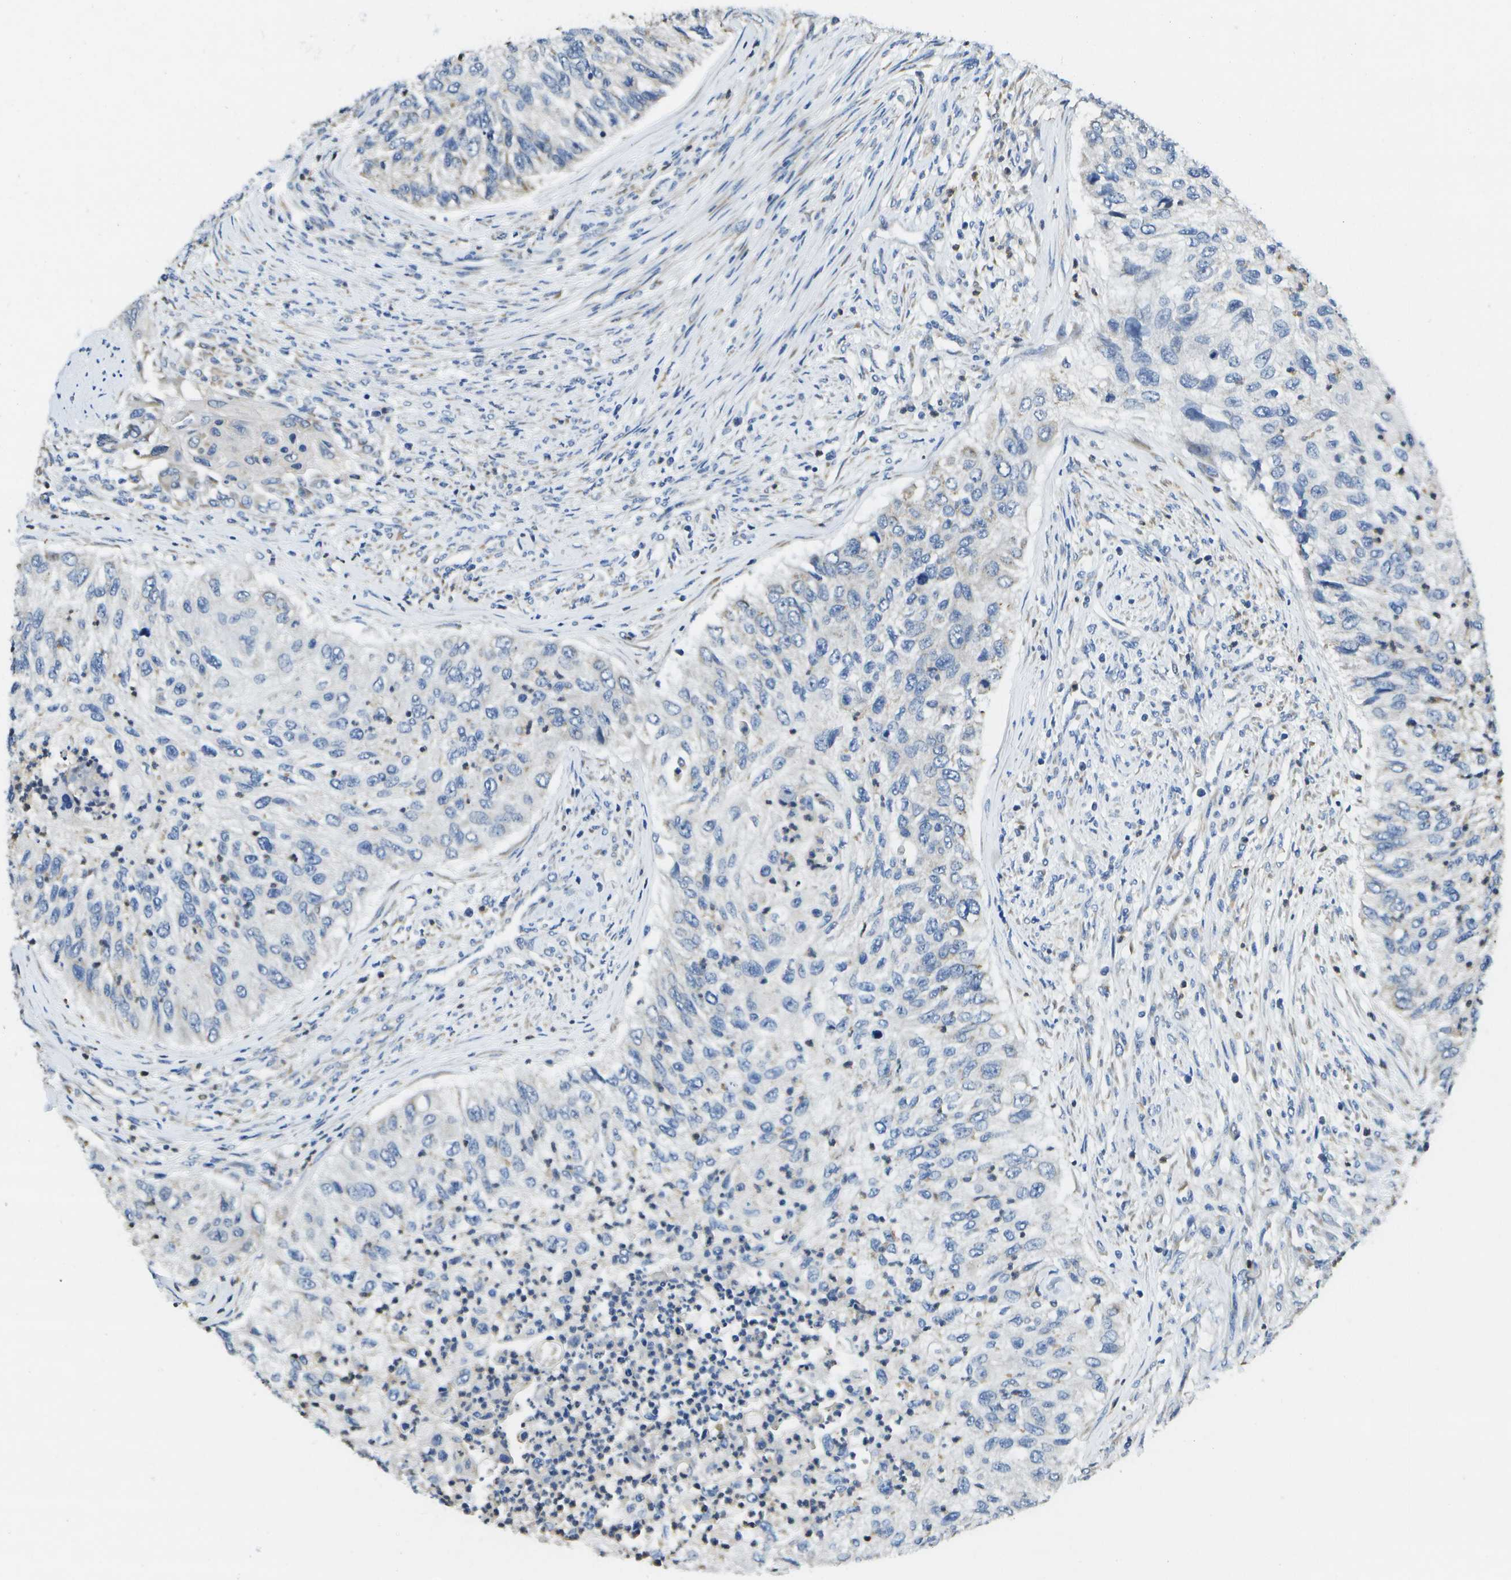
{"staining": {"intensity": "negative", "quantity": "none", "location": "none"}, "tissue": "urothelial cancer", "cell_type": "Tumor cells", "image_type": "cancer", "snomed": [{"axis": "morphology", "description": "Urothelial carcinoma, High grade"}, {"axis": "topography", "description": "Urinary bladder"}], "caption": "High magnification brightfield microscopy of urothelial cancer stained with DAB (3,3'-diaminobenzidine) (brown) and counterstained with hematoxylin (blue): tumor cells show no significant expression.", "gene": "DSE", "patient": {"sex": "female", "age": 60}}